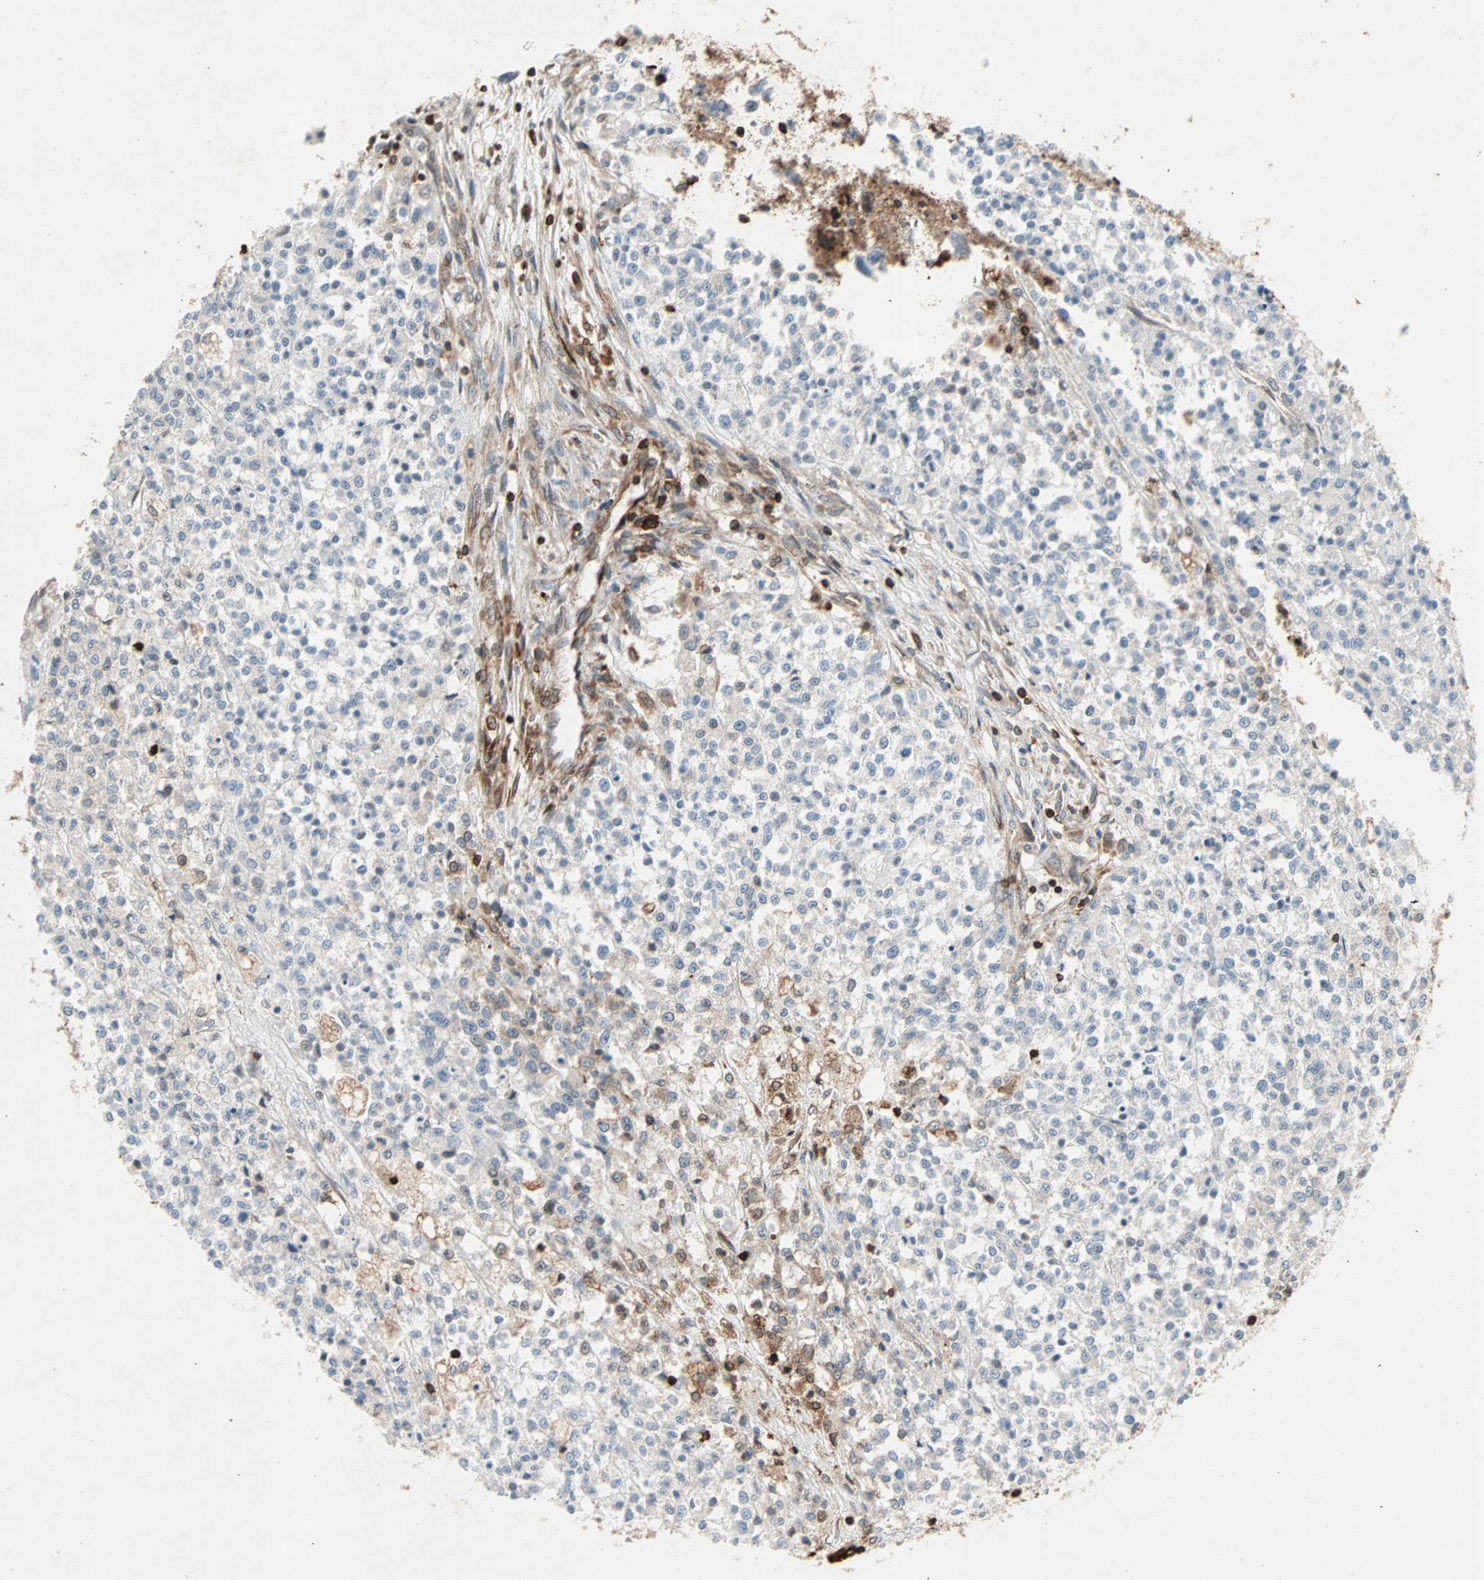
{"staining": {"intensity": "weak", "quantity": "<25%", "location": "cytoplasmic/membranous"}, "tissue": "testis cancer", "cell_type": "Tumor cells", "image_type": "cancer", "snomed": [{"axis": "morphology", "description": "Seminoma, NOS"}, {"axis": "topography", "description": "Testis"}], "caption": "Immunohistochemistry (IHC) photomicrograph of neoplastic tissue: human seminoma (testis) stained with DAB (3,3'-diaminobenzidine) demonstrates no significant protein positivity in tumor cells. Brightfield microscopy of immunohistochemistry stained with DAB (3,3'-diaminobenzidine) (brown) and hematoxylin (blue), captured at high magnification.", "gene": "TAPBP", "patient": {"sex": "male", "age": 59}}